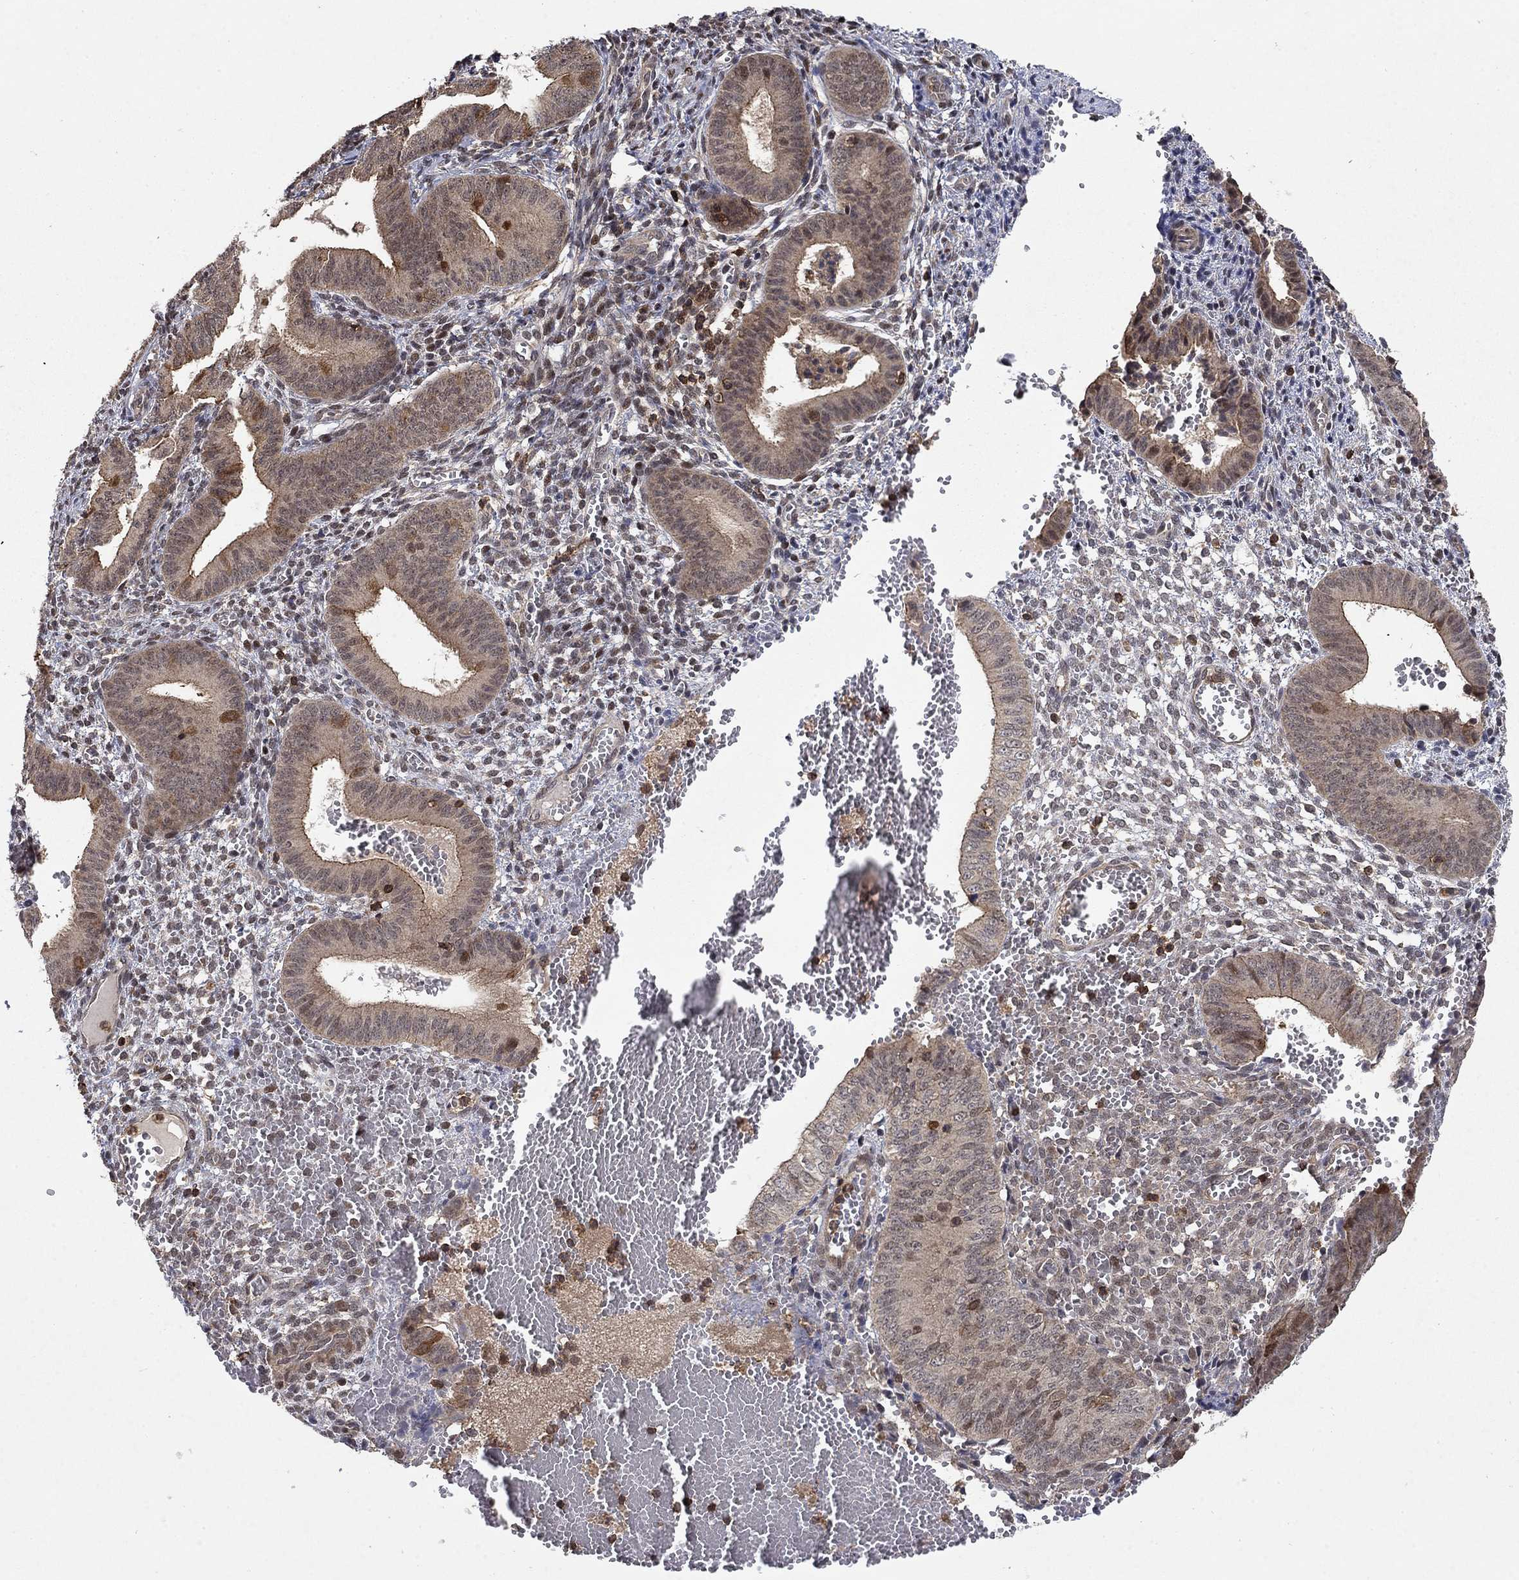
{"staining": {"intensity": "moderate", "quantity": "<25%", "location": "nuclear"}, "tissue": "endometrium", "cell_type": "Cells in endometrial stroma", "image_type": "normal", "snomed": [{"axis": "morphology", "description": "Normal tissue, NOS"}, {"axis": "topography", "description": "Endometrium"}], "caption": "Endometrium stained with a brown dye displays moderate nuclear positive staining in approximately <25% of cells in endometrial stroma.", "gene": "CCDC66", "patient": {"sex": "female", "age": 42}}